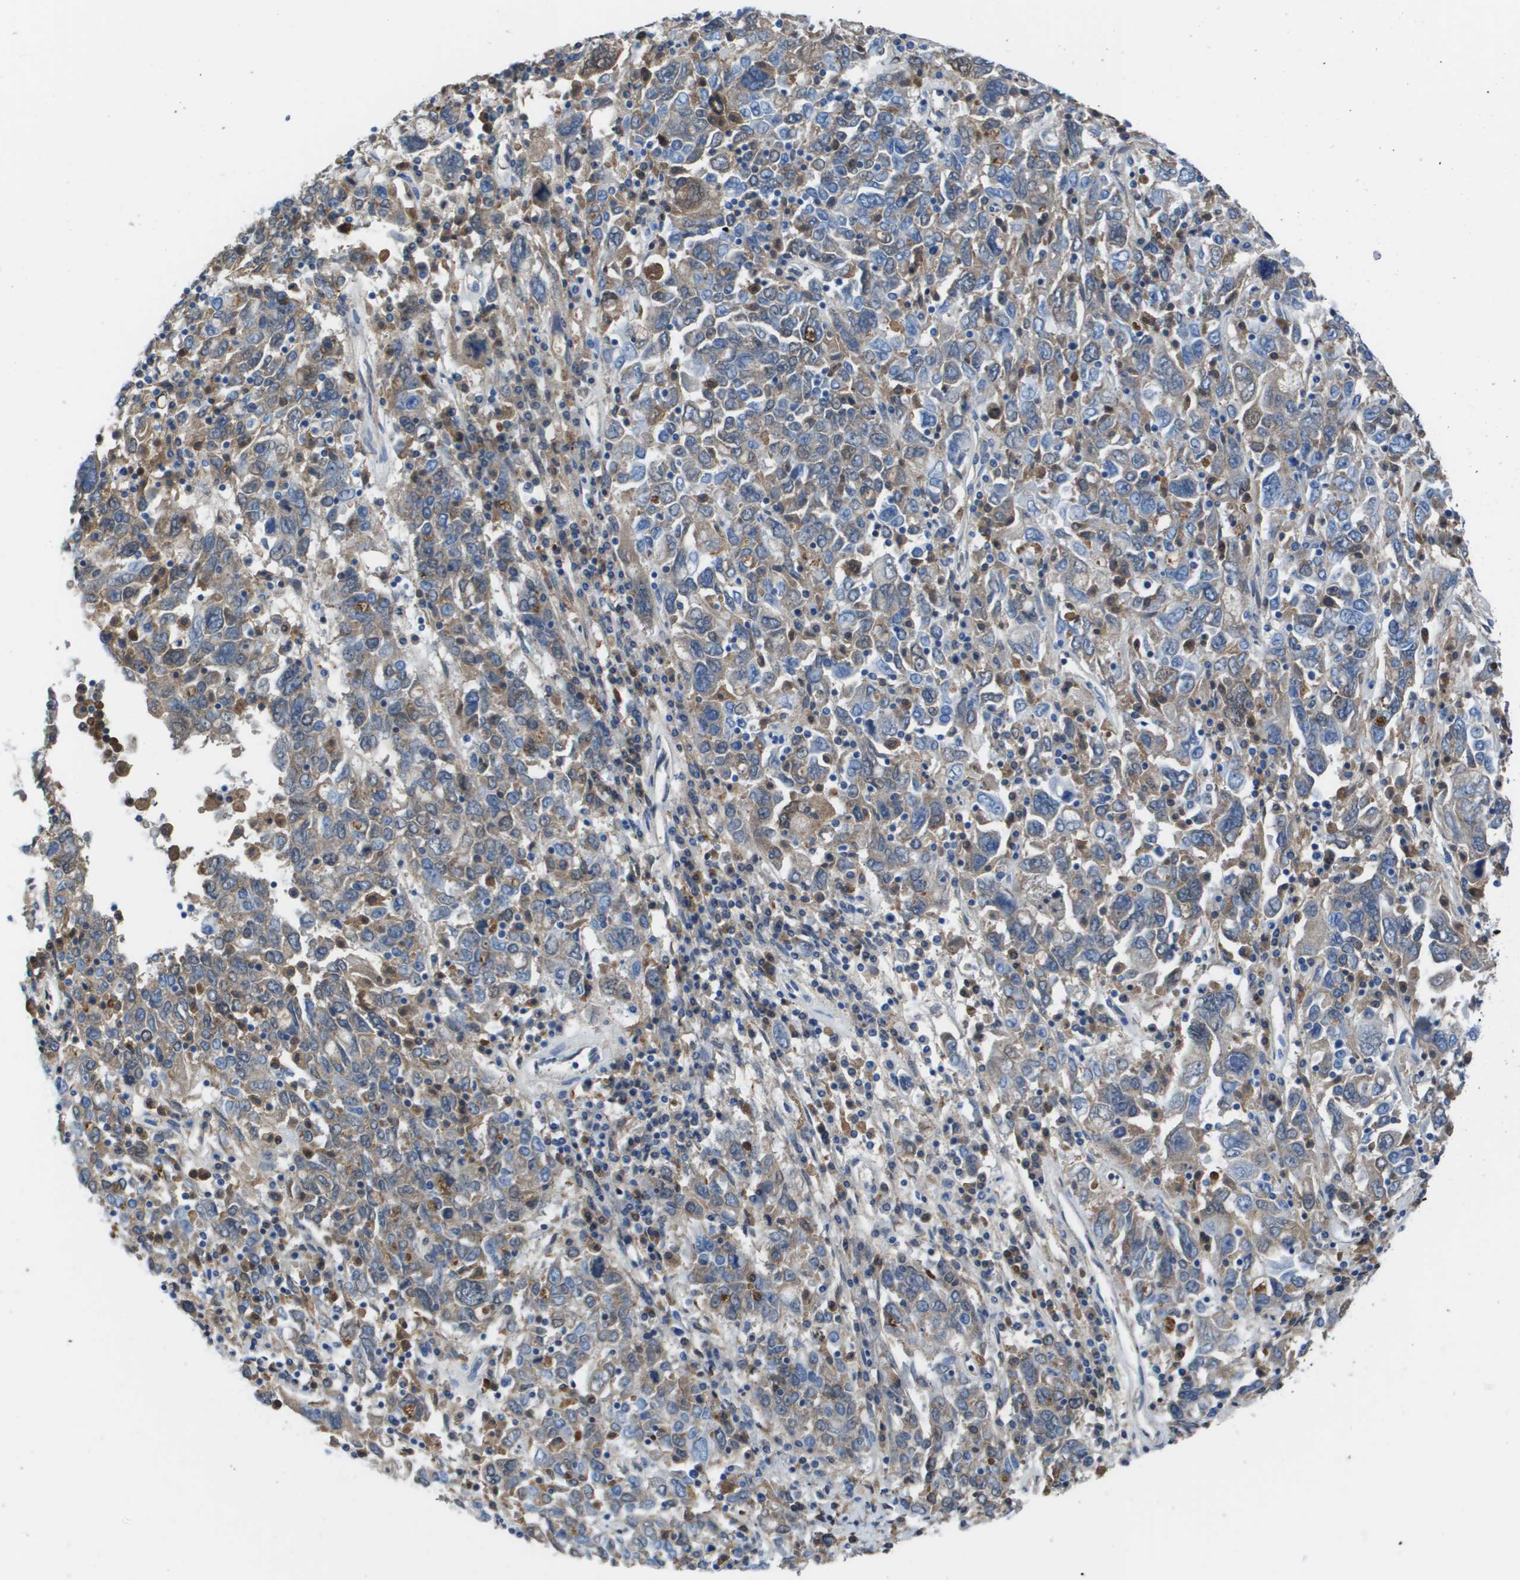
{"staining": {"intensity": "weak", "quantity": "25%-75%", "location": "cytoplasmic/membranous"}, "tissue": "ovarian cancer", "cell_type": "Tumor cells", "image_type": "cancer", "snomed": [{"axis": "morphology", "description": "Carcinoma, endometroid"}, {"axis": "topography", "description": "Ovary"}], "caption": "IHC photomicrograph of human ovarian cancer (endometroid carcinoma) stained for a protein (brown), which exhibits low levels of weak cytoplasmic/membranous expression in approximately 25%-75% of tumor cells.", "gene": "VTN", "patient": {"sex": "female", "age": 62}}